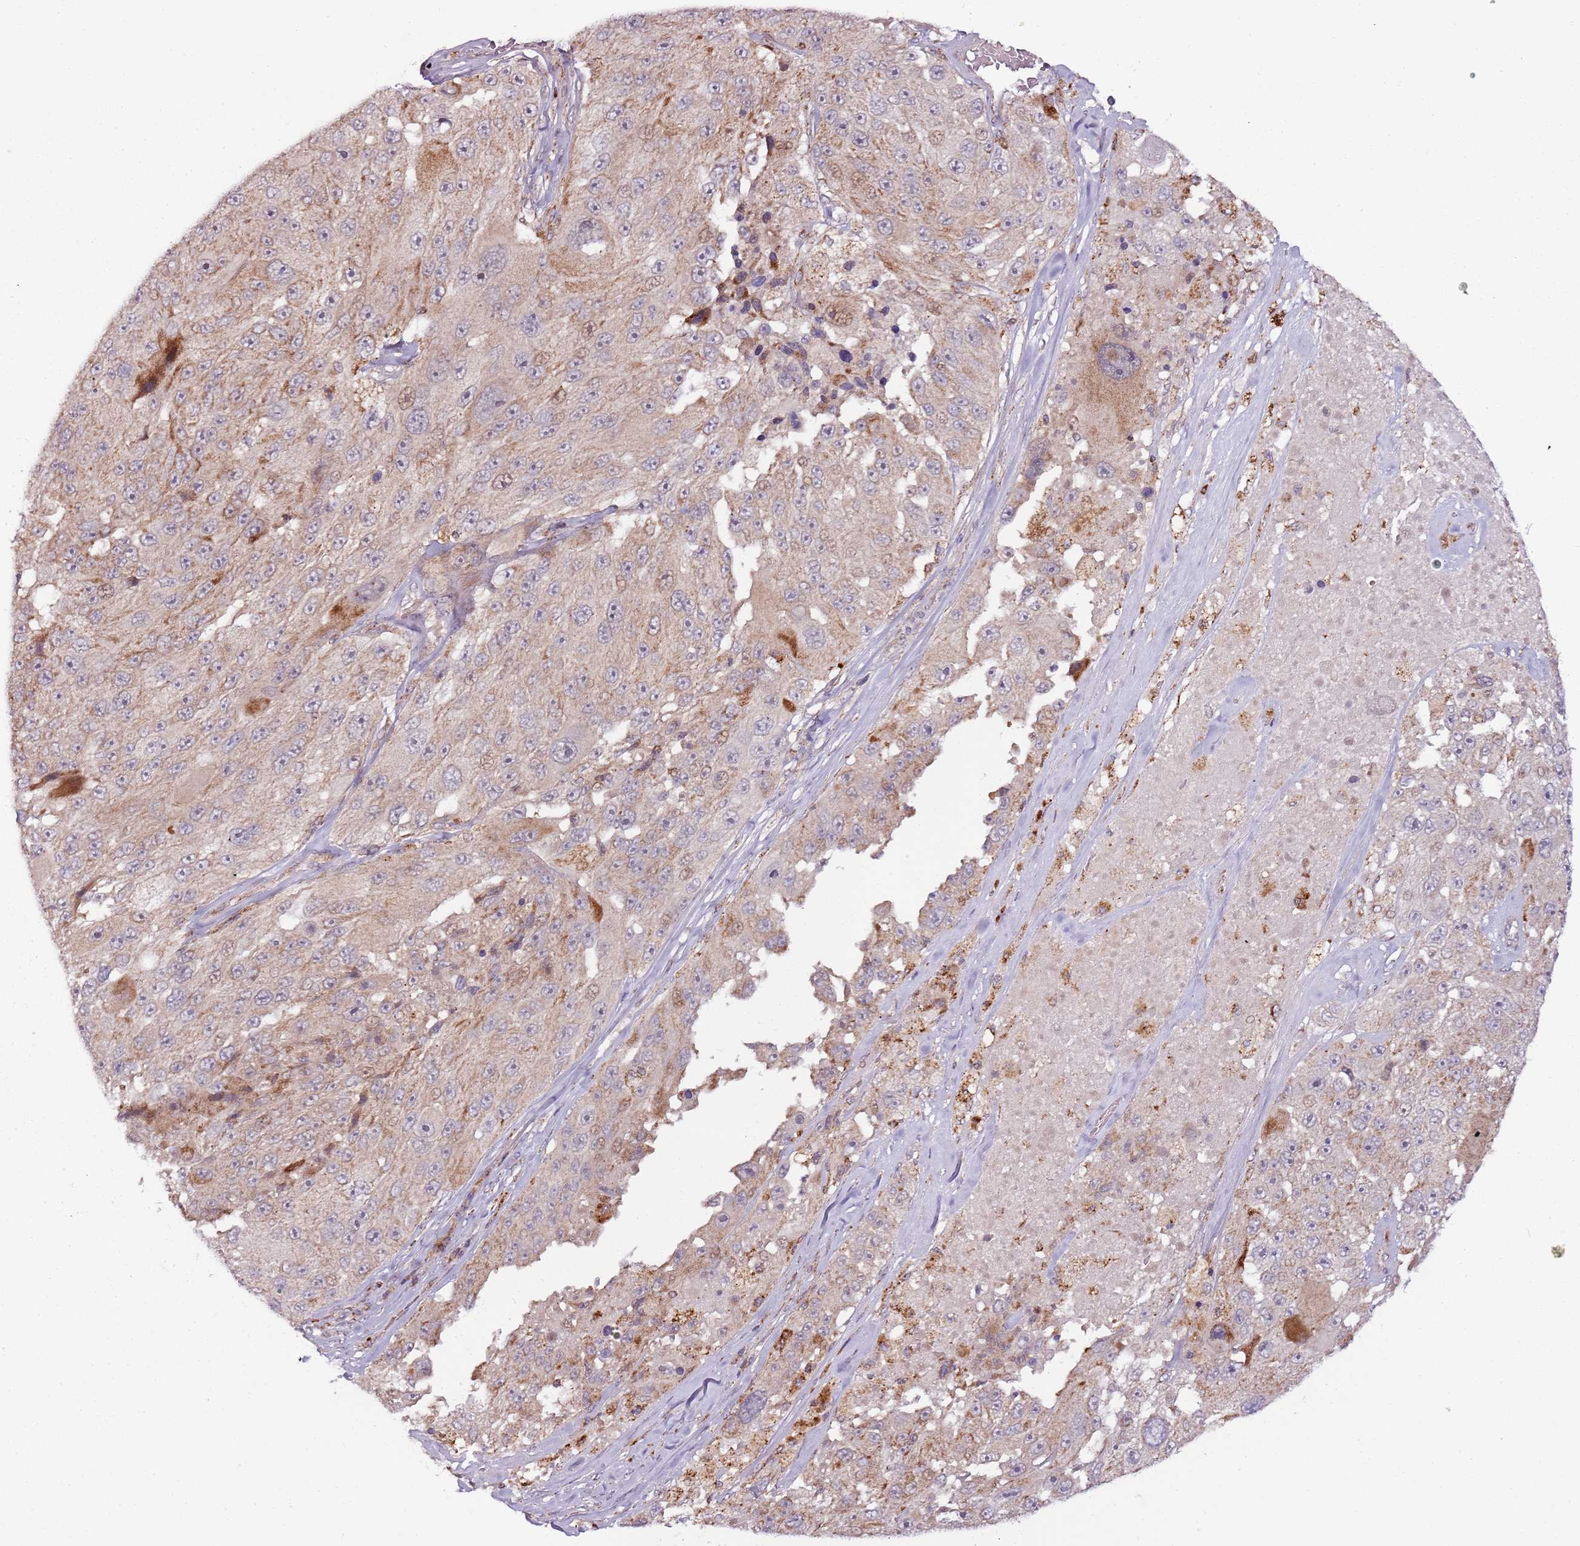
{"staining": {"intensity": "weak", "quantity": ">75%", "location": "cytoplasmic/membranous"}, "tissue": "melanoma", "cell_type": "Tumor cells", "image_type": "cancer", "snomed": [{"axis": "morphology", "description": "Malignant melanoma, Metastatic site"}, {"axis": "topography", "description": "Lymph node"}], "caption": "The photomicrograph shows immunohistochemical staining of melanoma. There is weak cytoplasmic/membranous positivity is seen in about >75% of tumor cells.", "gene": "ULK3", "patient": {"sex": "male", "age": 62}}